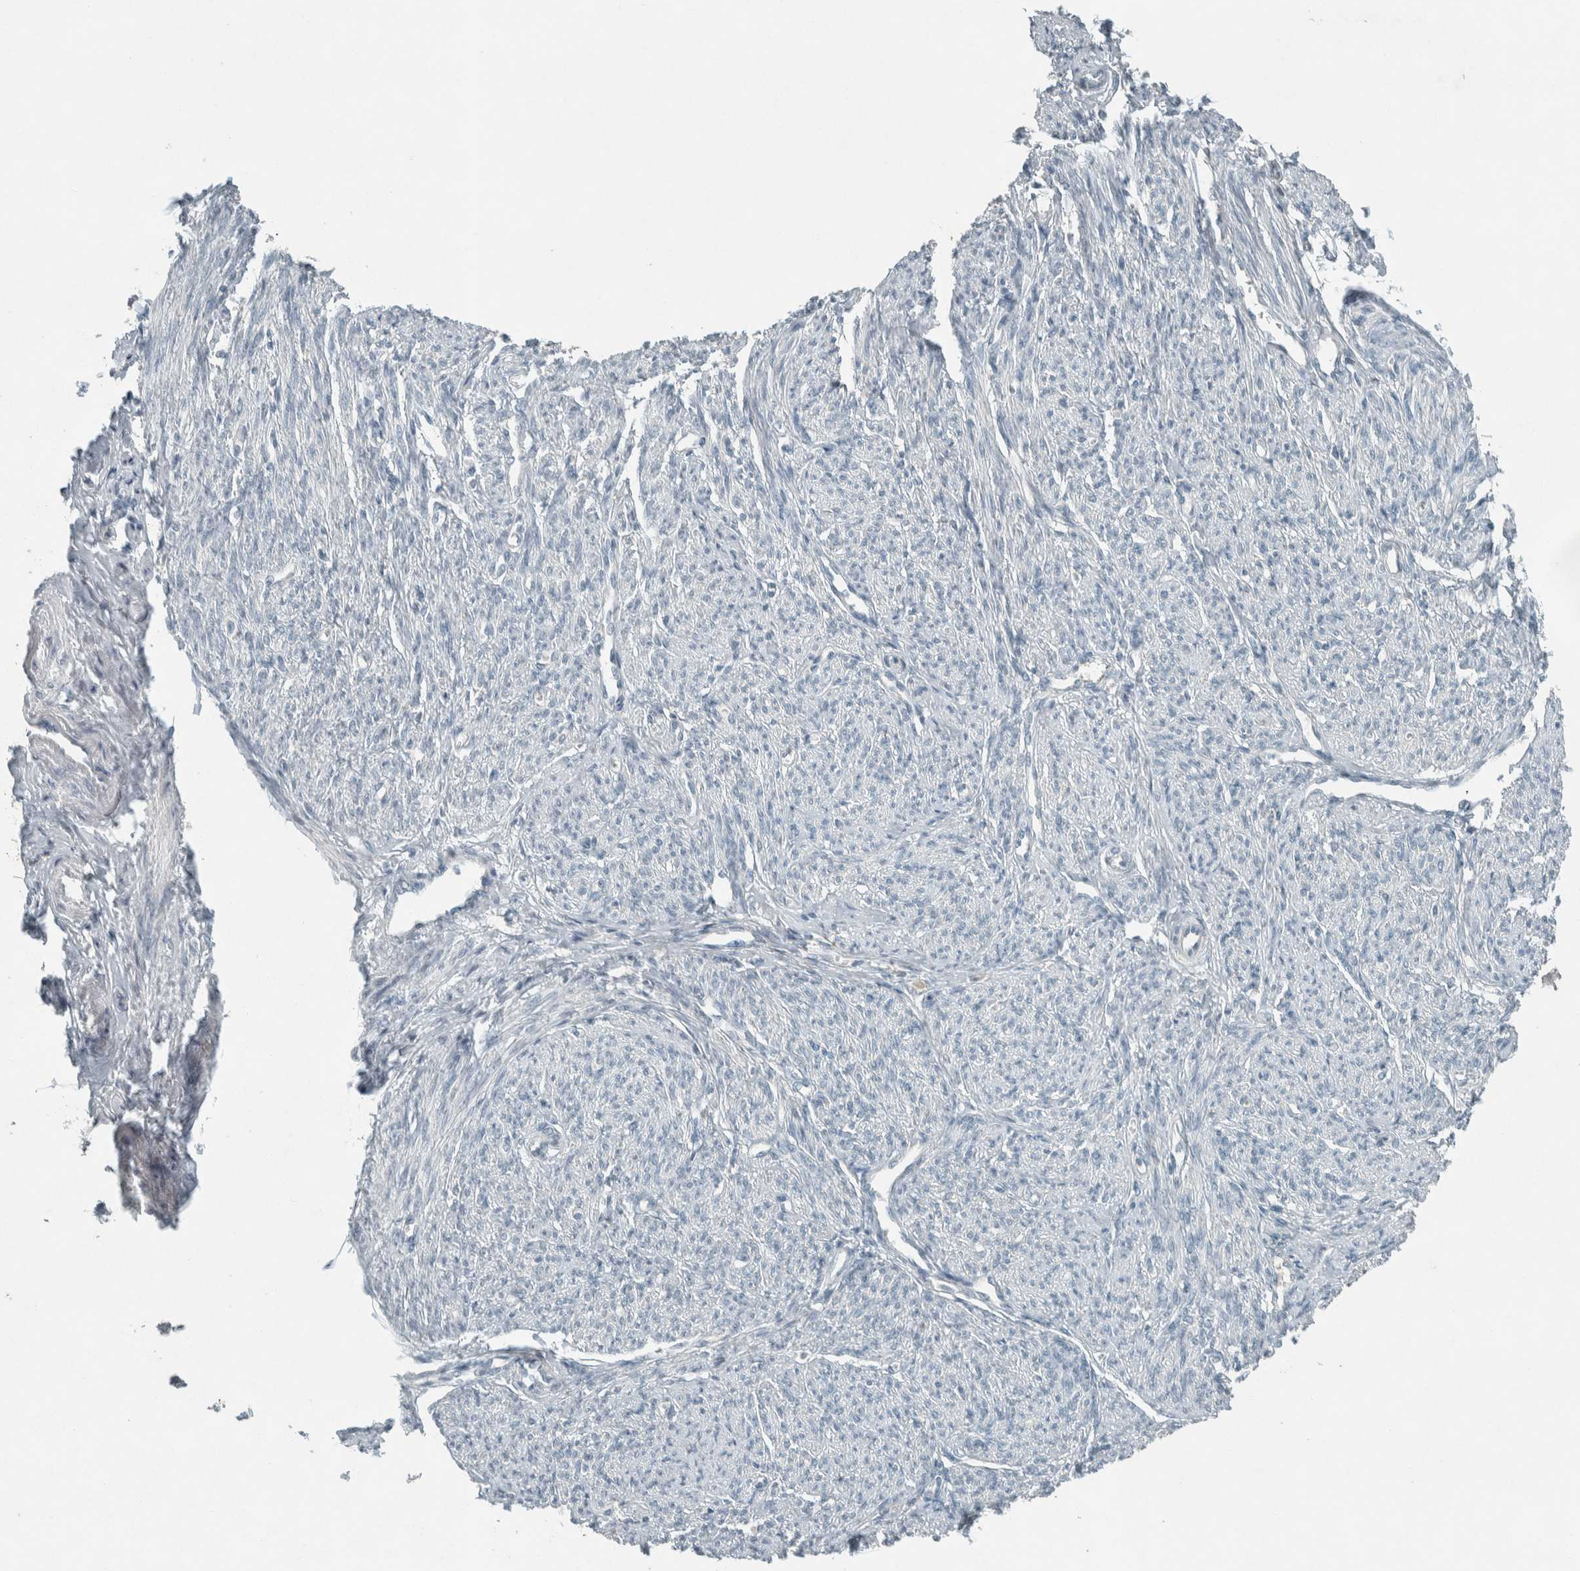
{"staining": {"intensity": "negative", "quantity": "none", "location": "none"}, "tissue": "smooth muscle", "cell_type": "Smooth muscle cells", "image_type": "normal", "snomed": [{"axis": "morphology", "description": "Normal tissue, NOS"}, {"axis": "topography", "description": "Smooth muscle"}], "caption": "The micrograph displays no significant expression in smooth muscle cells of smooth muscle. The staining is performed using DAB (3,3'-diaminobenzidine) brown chromogen with nuclei counter-stained in using hematoxylin.", "gene": "CERCAM", "patient": {"sex": "female", "age": 65}}